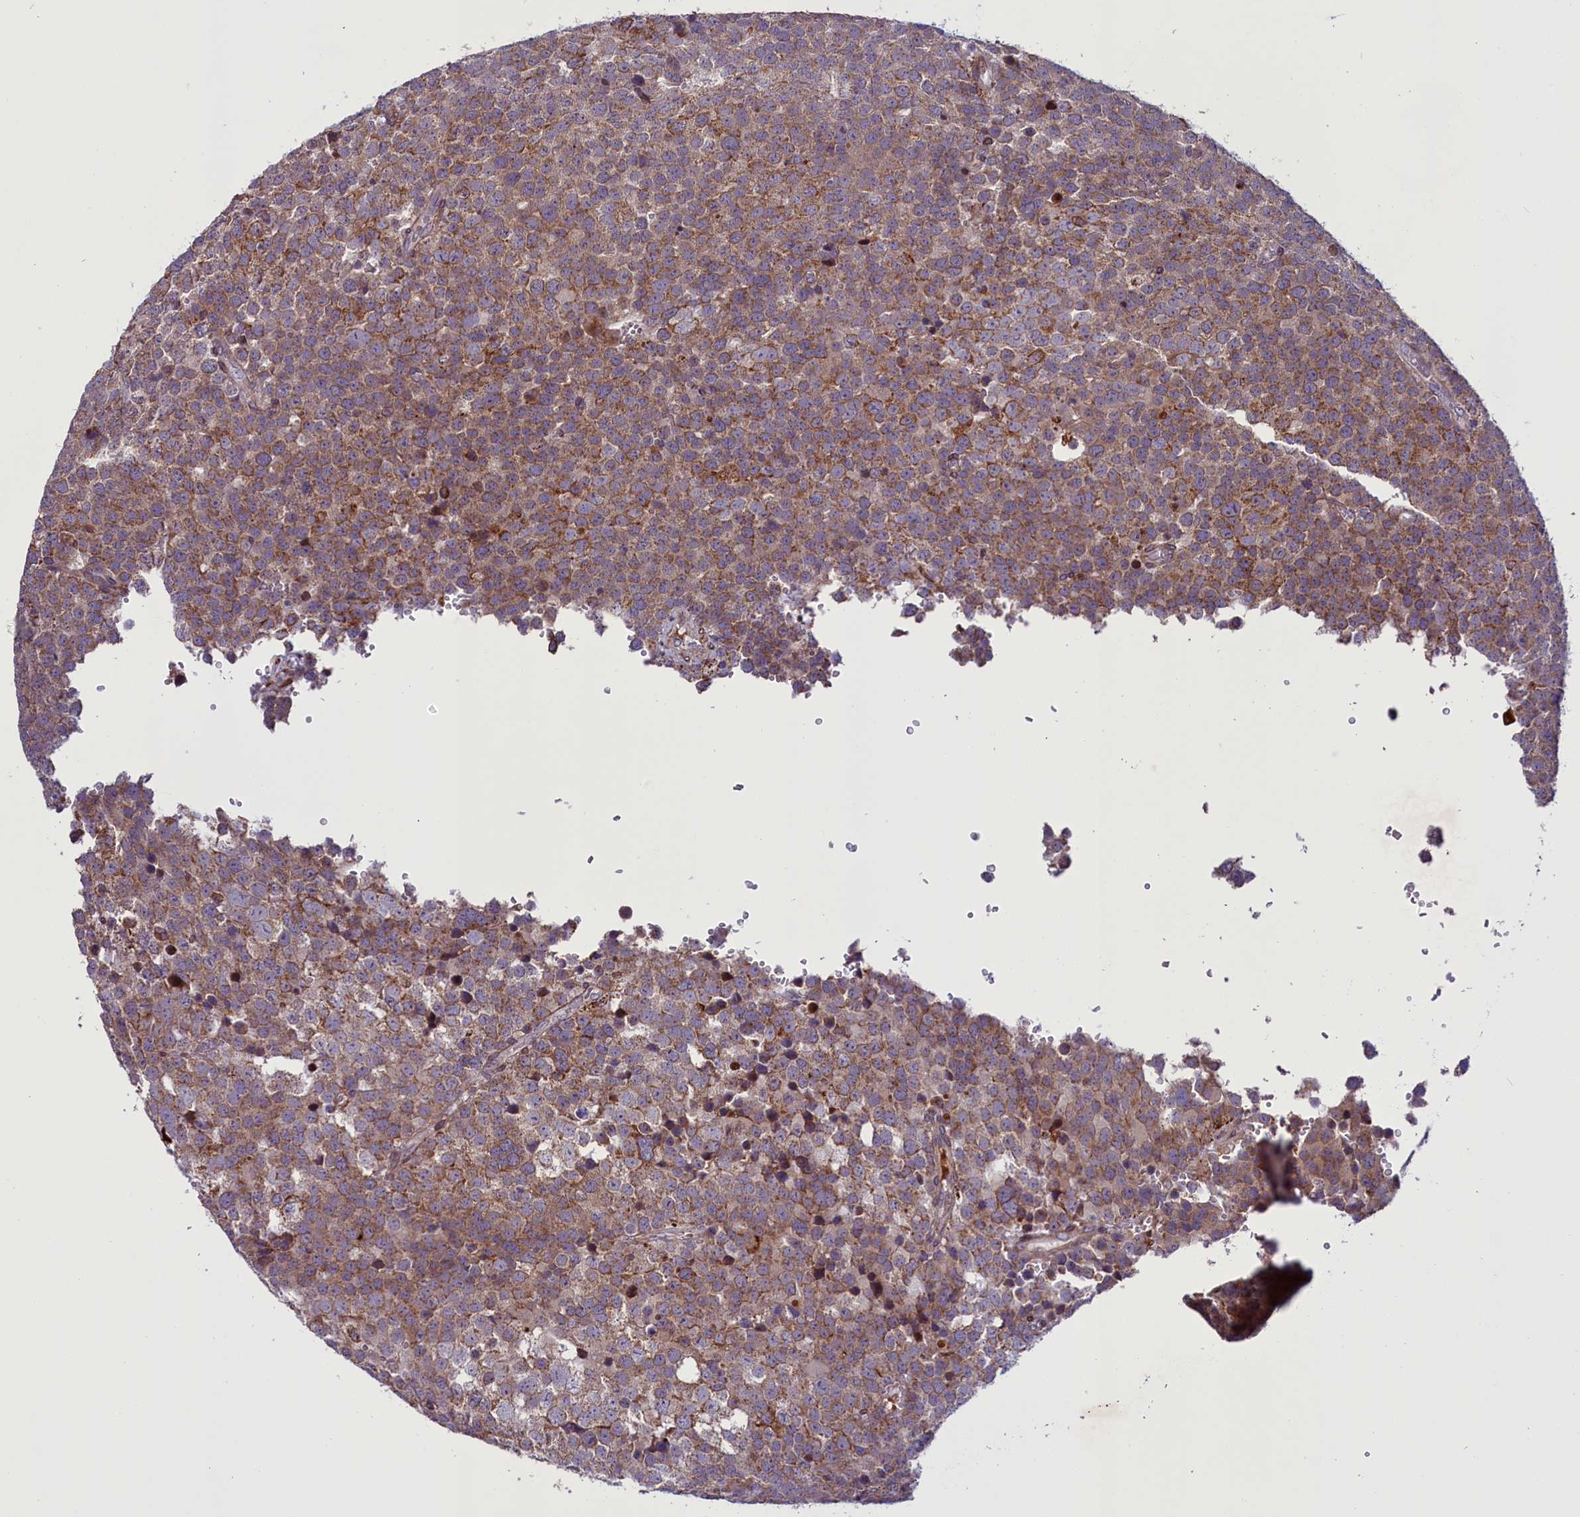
{"staining": {"intensity": "moderate", "quantity": ">75%", "location": "cytoplasmic/membranous"}, "tissue": "testis cancer", "cell_type": "Tumor cells", "image_type": "cancer", "snomed": [{"axis": "morphology", "description": "Seminoma, NOS"}, {"axis": "topography", "description": "Testis"}], "caption": "A high-resolution histopathology image shows IHC staining of seminoma (testis), which reveals moderate cytoplasmic/membranous positivity in approximately >75% of tumor cells.", "gene": "MIEF2", "patient": {"sex": "male", "age": 71}}